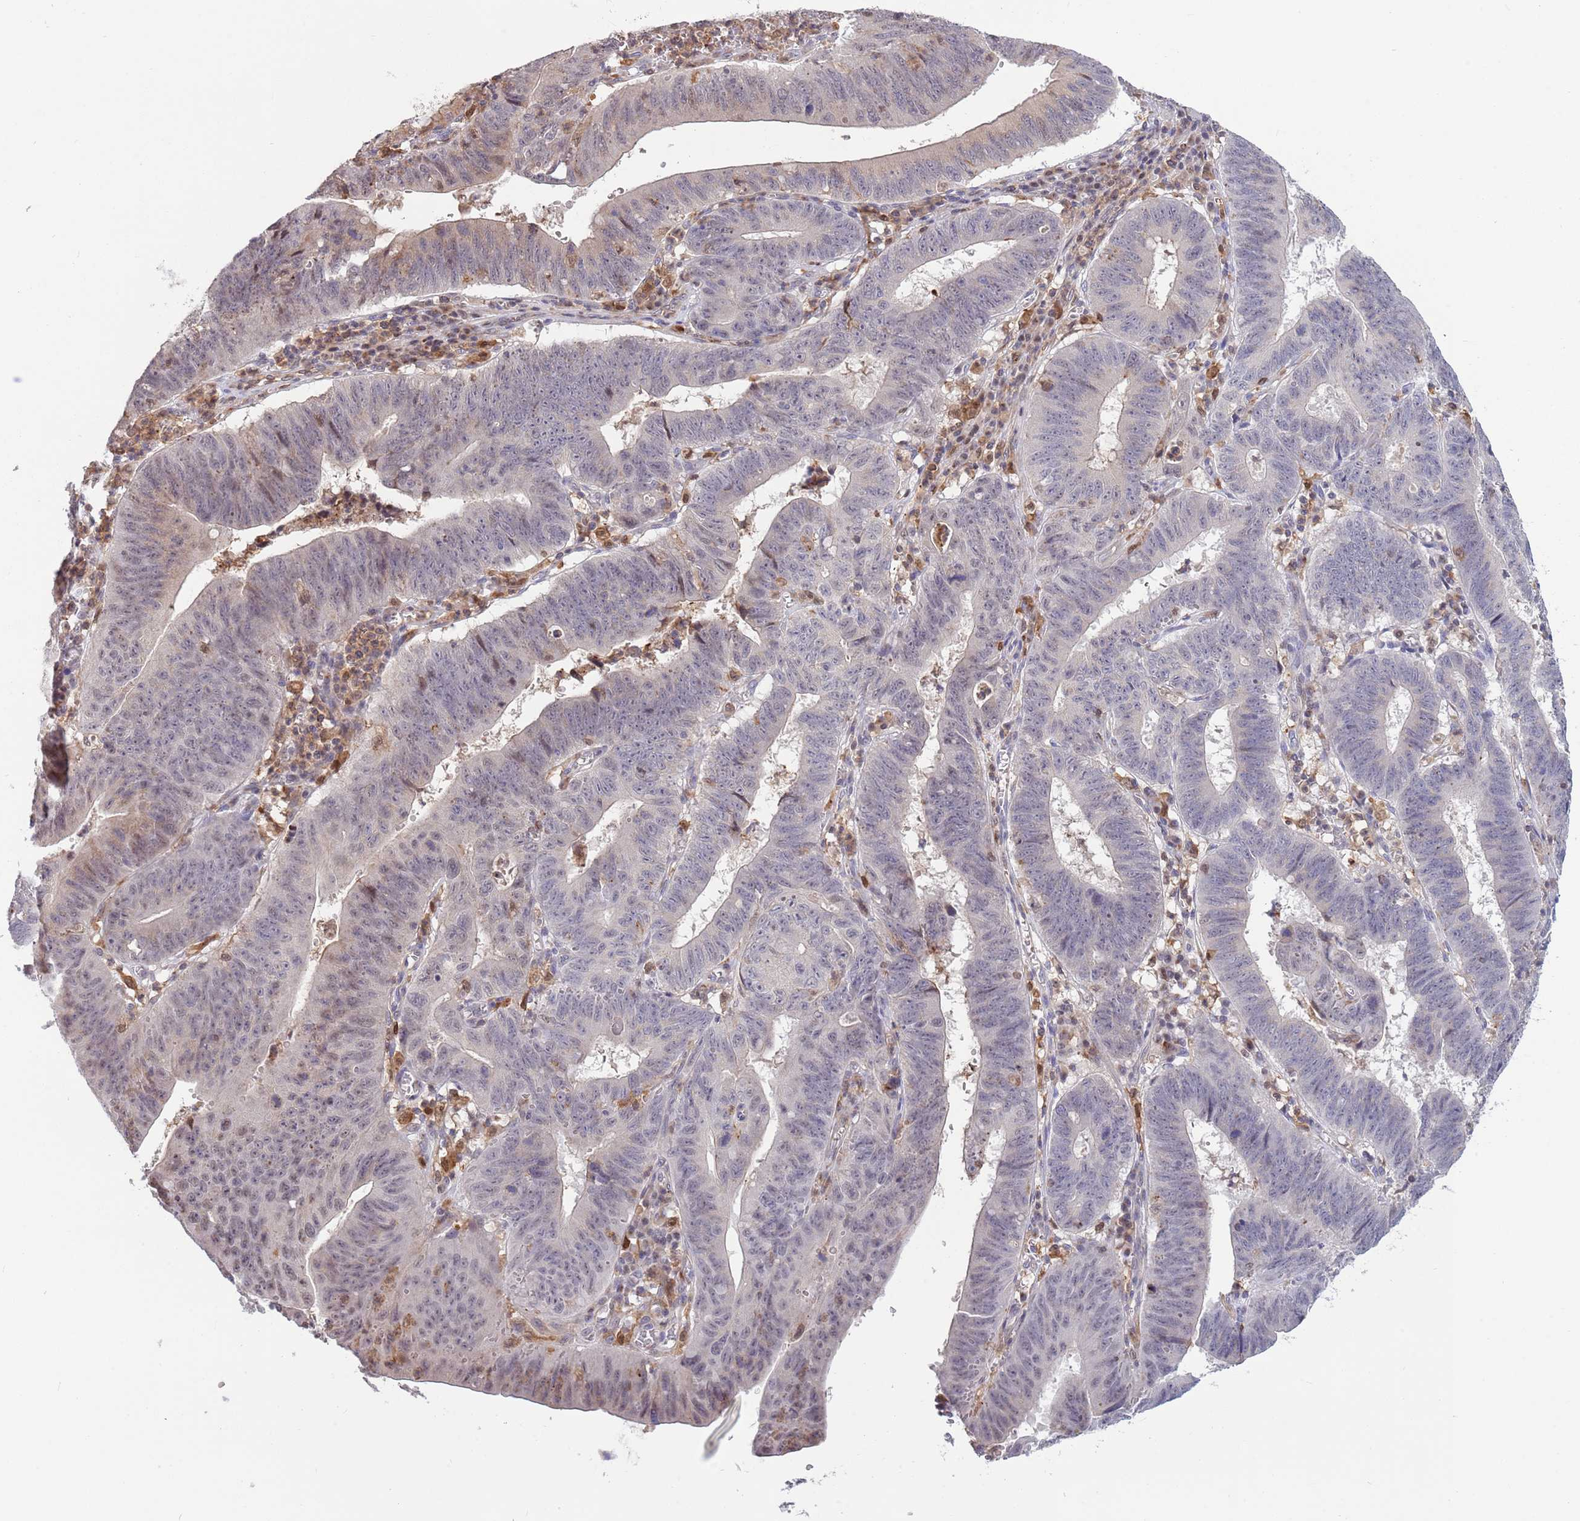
{"staining": {"intensity": "weak", "quantity": "<25%", "location": "nuclear"}, "tissue": "stomach cancer", "cell_type": "Tumor cells", "image_type": "cancer", "snomed": [{"axis": "morphology", "description": "Adenocarcinoma, NOS"}, {"axis": "topography", "description": "Stomach"}], "caption": "Immunohistochemistry (IHC) of adenocarcinoma (stomach) displays no expression in tumor cells.", "gene": "CCNJL", "patient": {"sex": "male", "age": 59}}